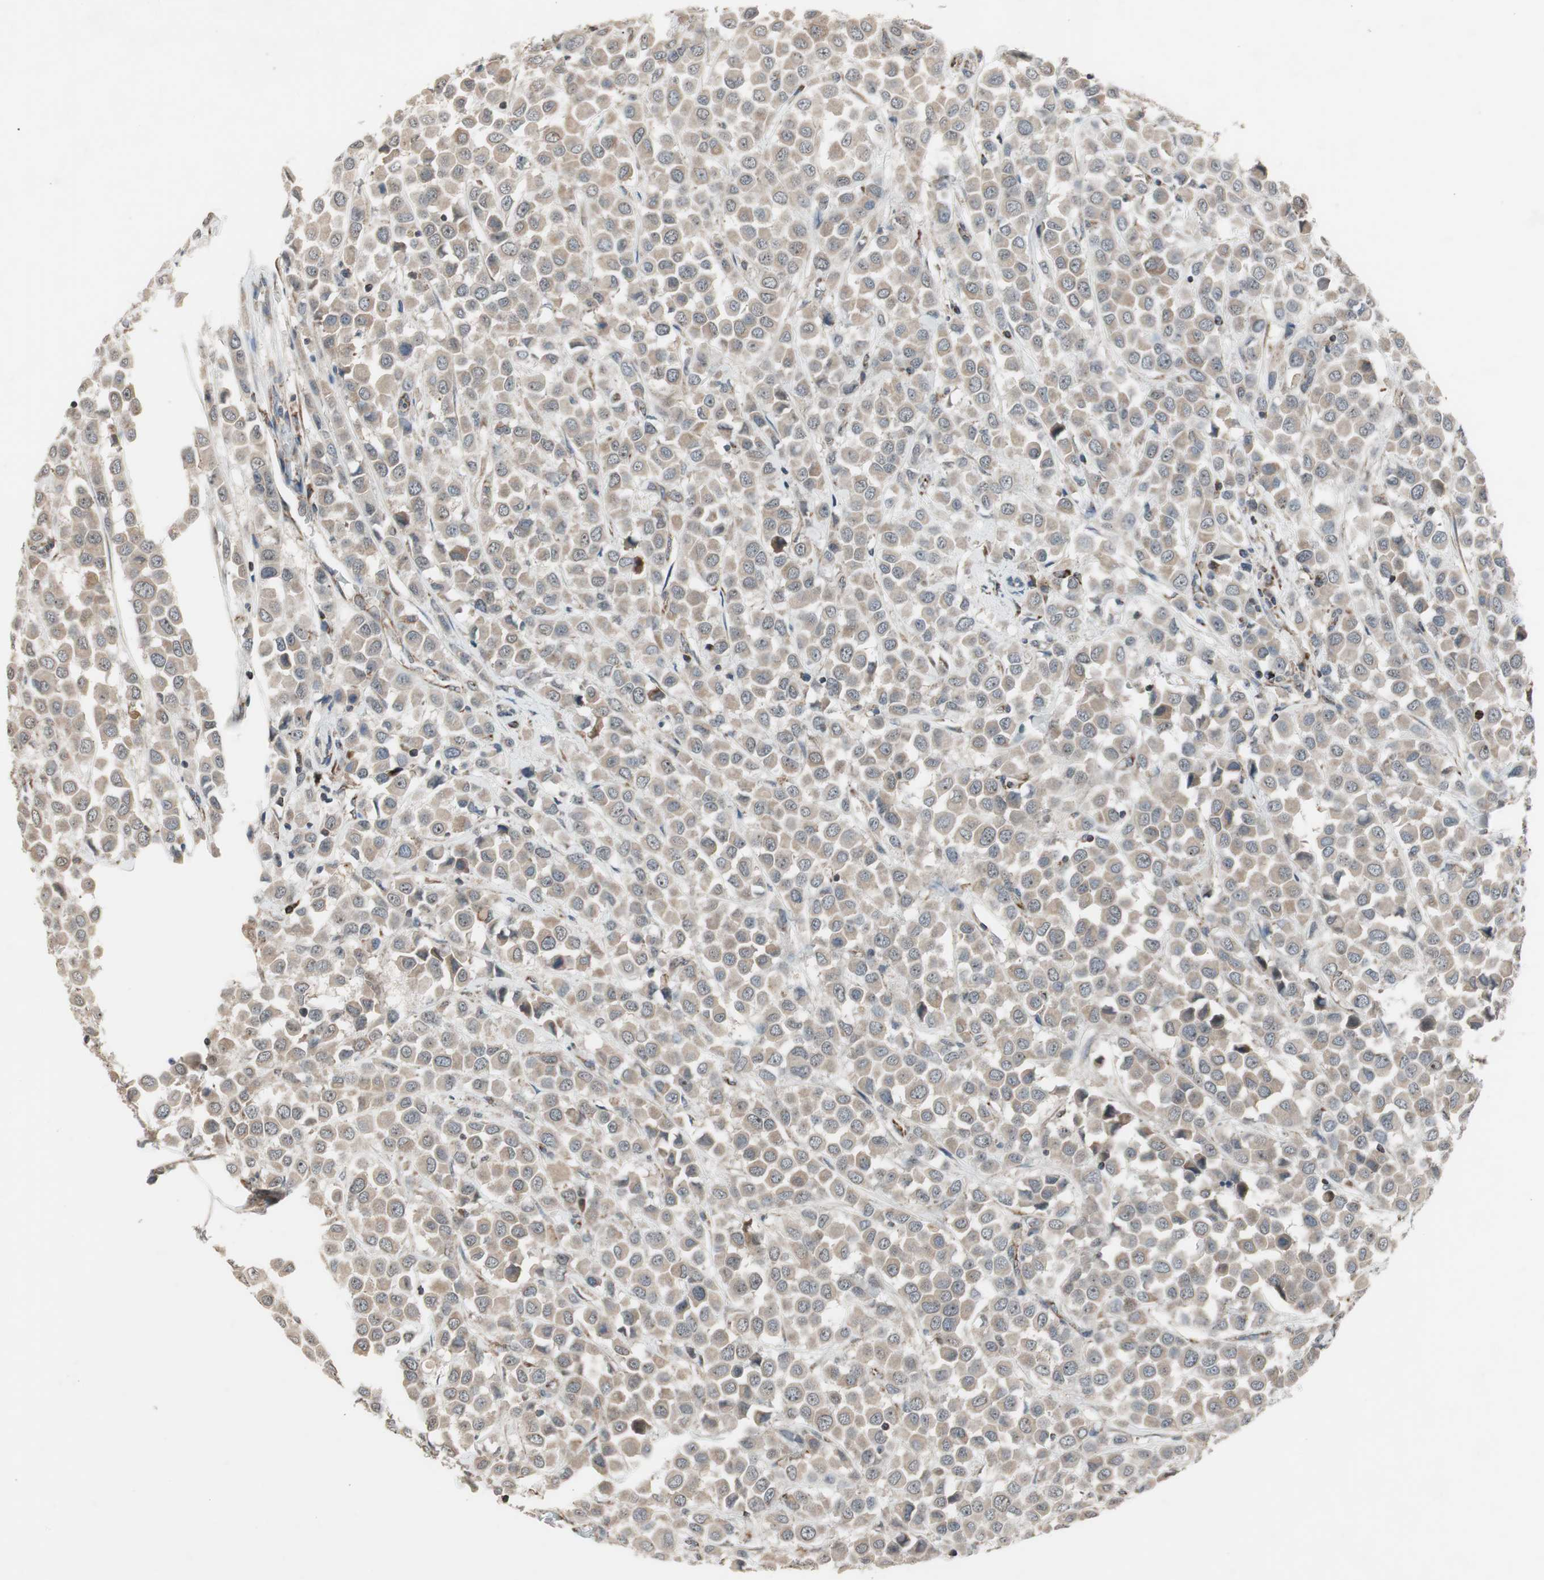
{"staining": {"intensity": "weak", "quantity": ">75%", "location": "cytoplasmic/membranous"}, "tissue": "breast cancer", "cell_type": "Tumor cells", "image_type": "cancer", "snomed": [{"axis": "morphology", "description": "Duct carcinoma"}, {"axis": "topography", "description": "Breast"}], "caption": "Protein positivity by immunohistochemistry exhibits weak cytoplasmic/membranous staining in approximately >75% of tumor cells in breast cancer.", "gene": "CPT1A", "patient": {"sex": "female", "age": 61}}